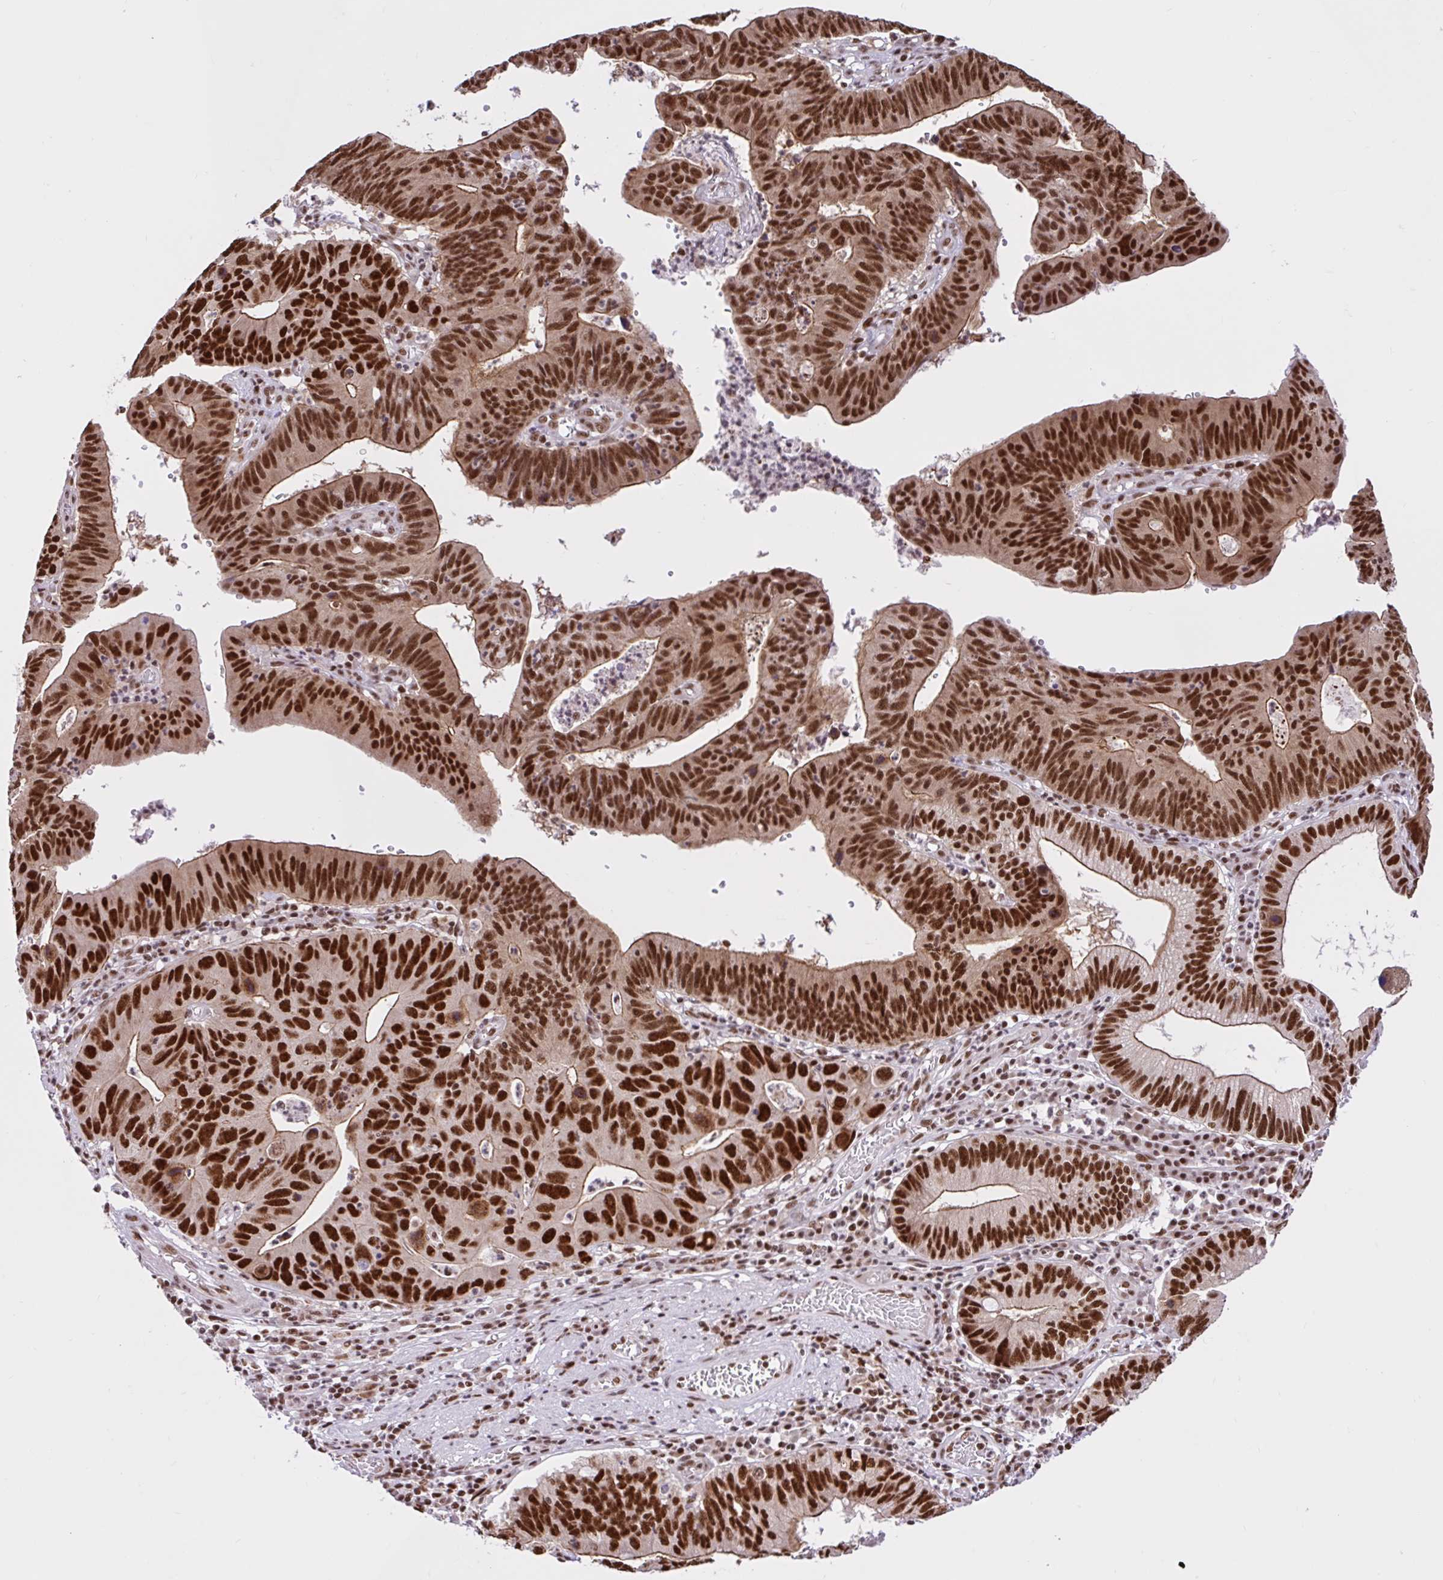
{"staining": {"intensity": "strong", "quantity": ">75%", "location": "cytoplasmic/membranous,nuclear"}, "tissue": "stomach cancer", "cell_type": "Tumor cells", "image_type": "cancer", "snomed": [{"axis": "morphology", "description": "Adenocarcinoma, NOS"}, {"axis": "topography", "description": "Stomach"}], "caption": "This photomicrograph shows IHC staining of stomach cancer, with high strong cytoplasmic/membranous and nuclear expression in about >75% of tumor cells.", "gene": "CCDC12", "patient": {"sex": "male", "age": 59}}